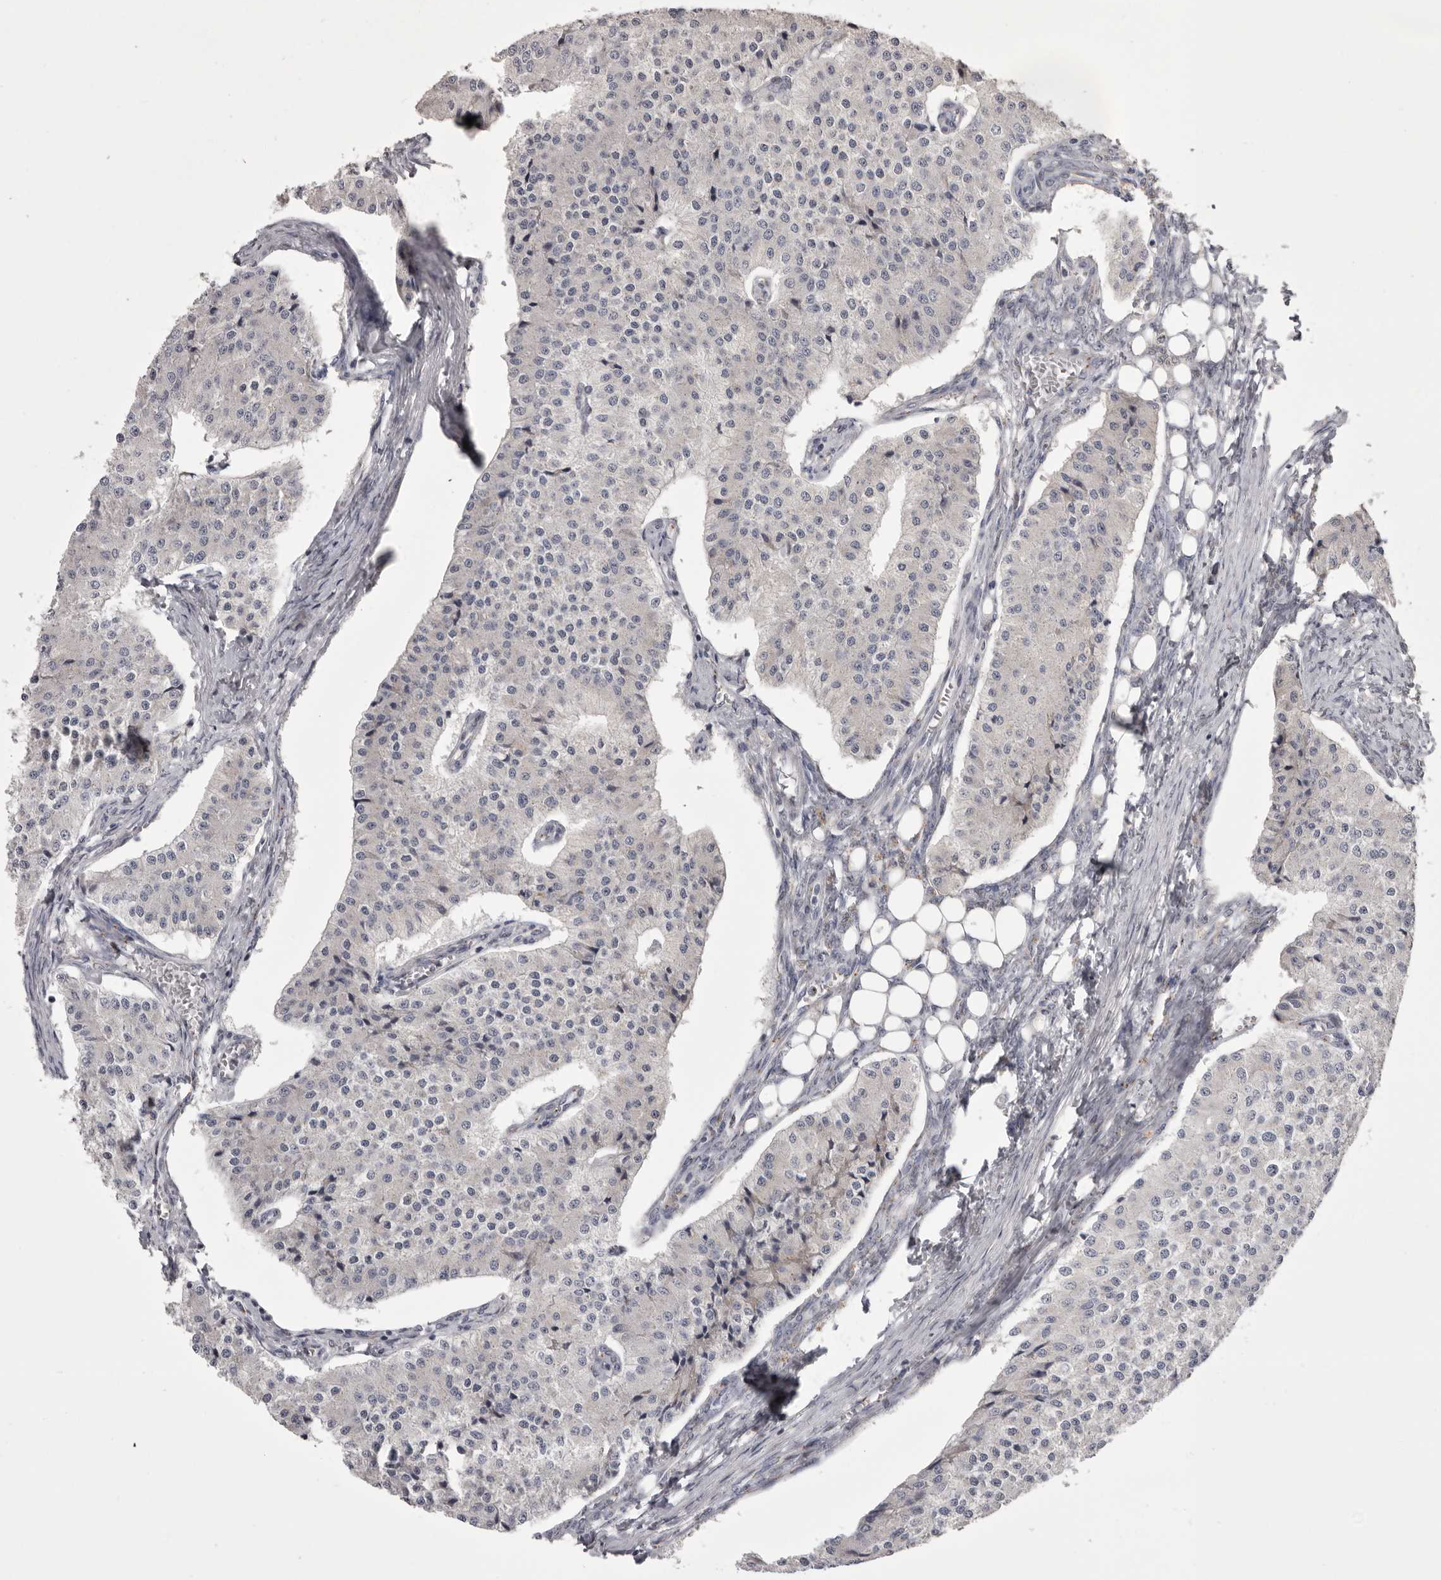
{"staining": {"intensity": "negative", "quantity": "none", "location": "none"}, "tissue": "carcinoid", "cell_type": "Tumor cells", "image_type": "cancer", "snomed": [{"axis": "morphology", "description": "Carcinoid, malignant, NOS"}, {"axis": "topography", "description": "Colon"}], "caption": "There is no significant staining in tumor cells of carcinoid (malignant).", "gene": "WDR47", "patient": {"sex": "female", "age": 52}}